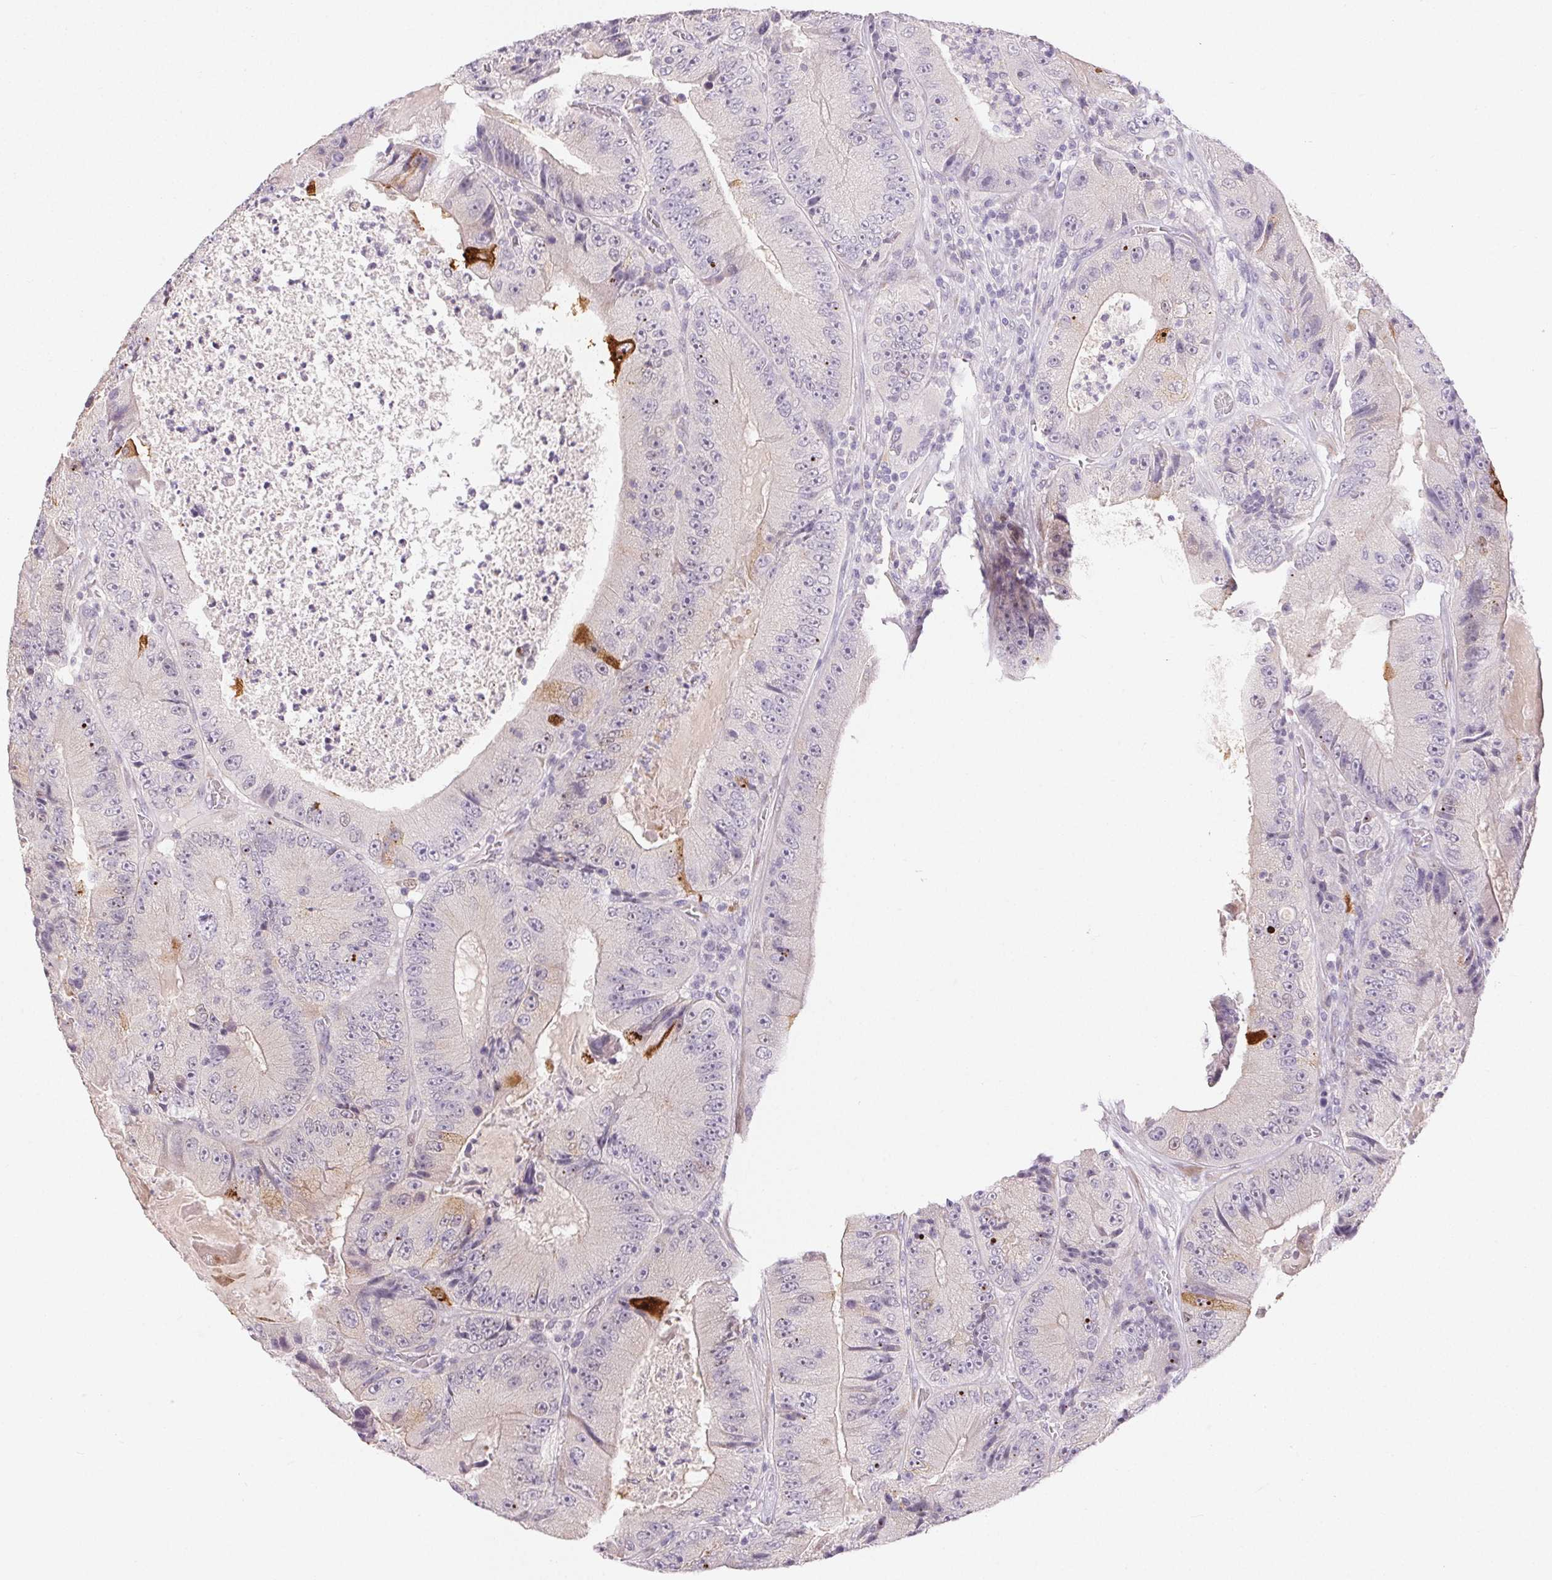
{"staining": {"intensity": "strong", "quantity": "<25%", "location": "cytoplasmic/membranous"}, "tissue": "colorectal cancer", "cell_type": "Tumor cells", "image_type": "cancer", "snomed": [{"axis": "morphology", "description": "Adenocarcinoma, NOS"}, {"axis": "topography", "description": "Colon"}], "caption": "Adenocarcinoma (colorectal) stained with a protein marker shows strong staining in tumor cells.", "gene": "RPGRIP1", "patient": {"sex": "female", "age": 86}}